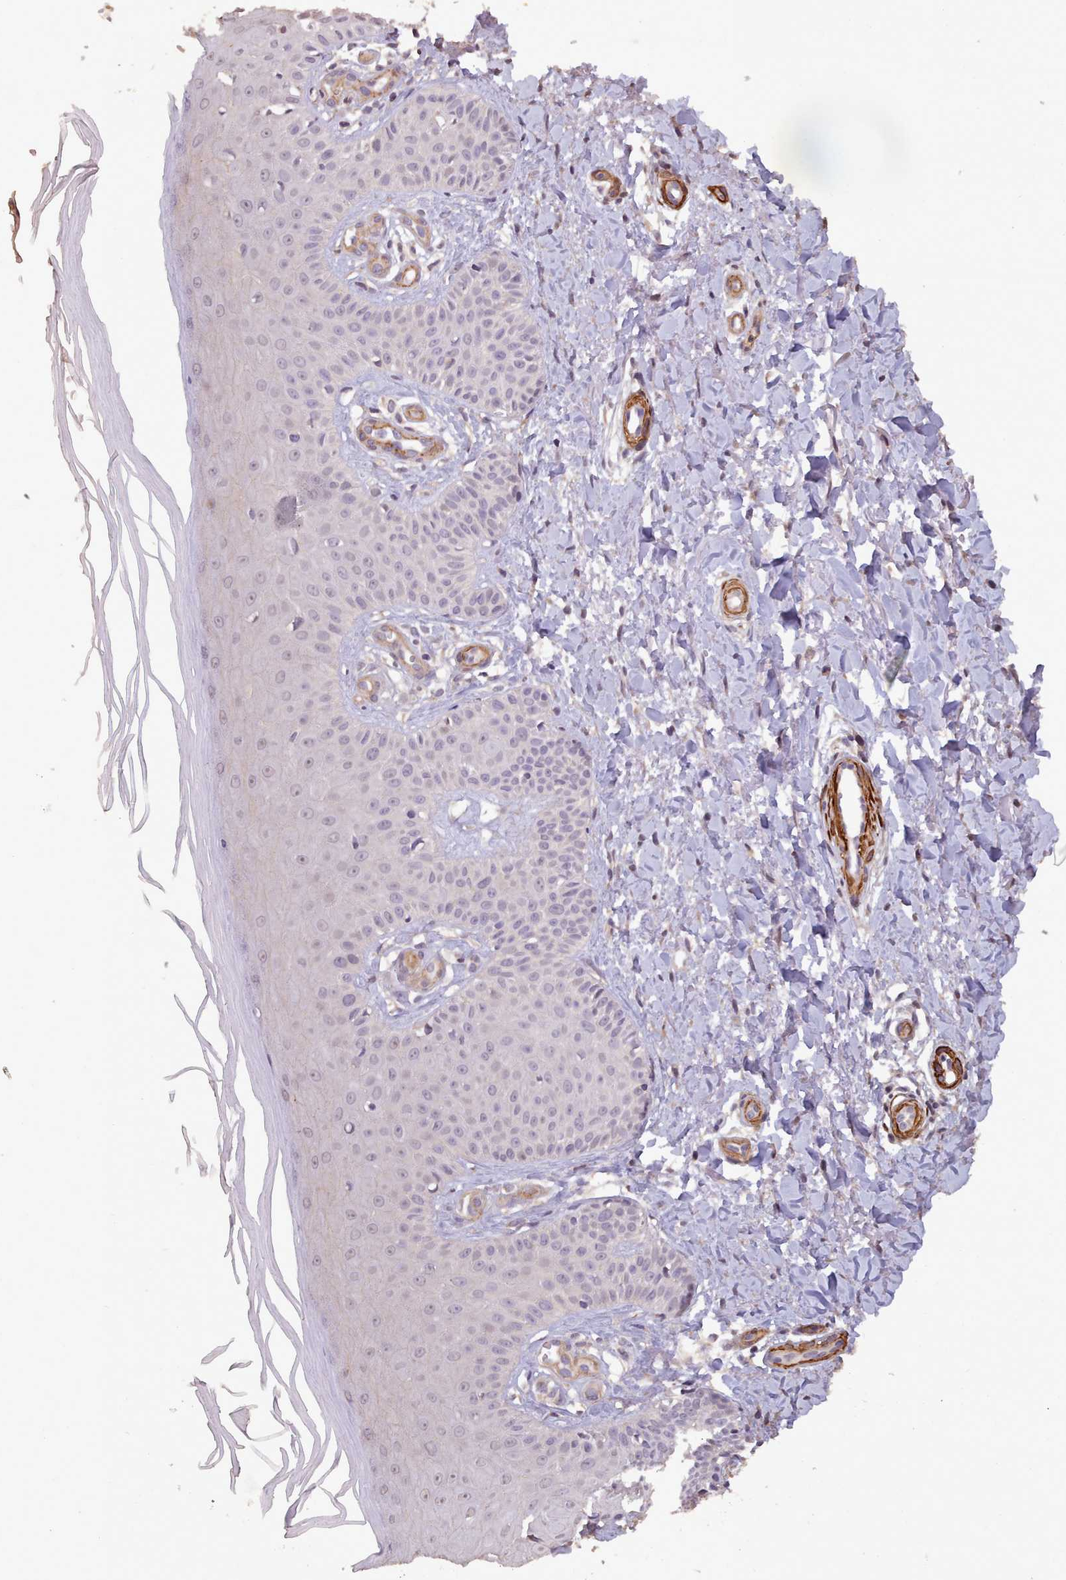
{"staining": {"intensity": "negative", "quantity": "none", "location": "none"}, "tissue": "skin", "cell_type": "Fibroblasts", "image_type": "normal", "snomed": [{"axis": "morphology", "description": "Normal tissue, NOS"}, {"axis": "topography", "description": "Skin"}], "caption": "High power microscopy histopathology image of an immunohistochemistry (IHC) image of benign skin, revealing no significant staining in fibroblasts.", "gene": "NLRC4", "patient": {"sex": "male", "age": 81}}